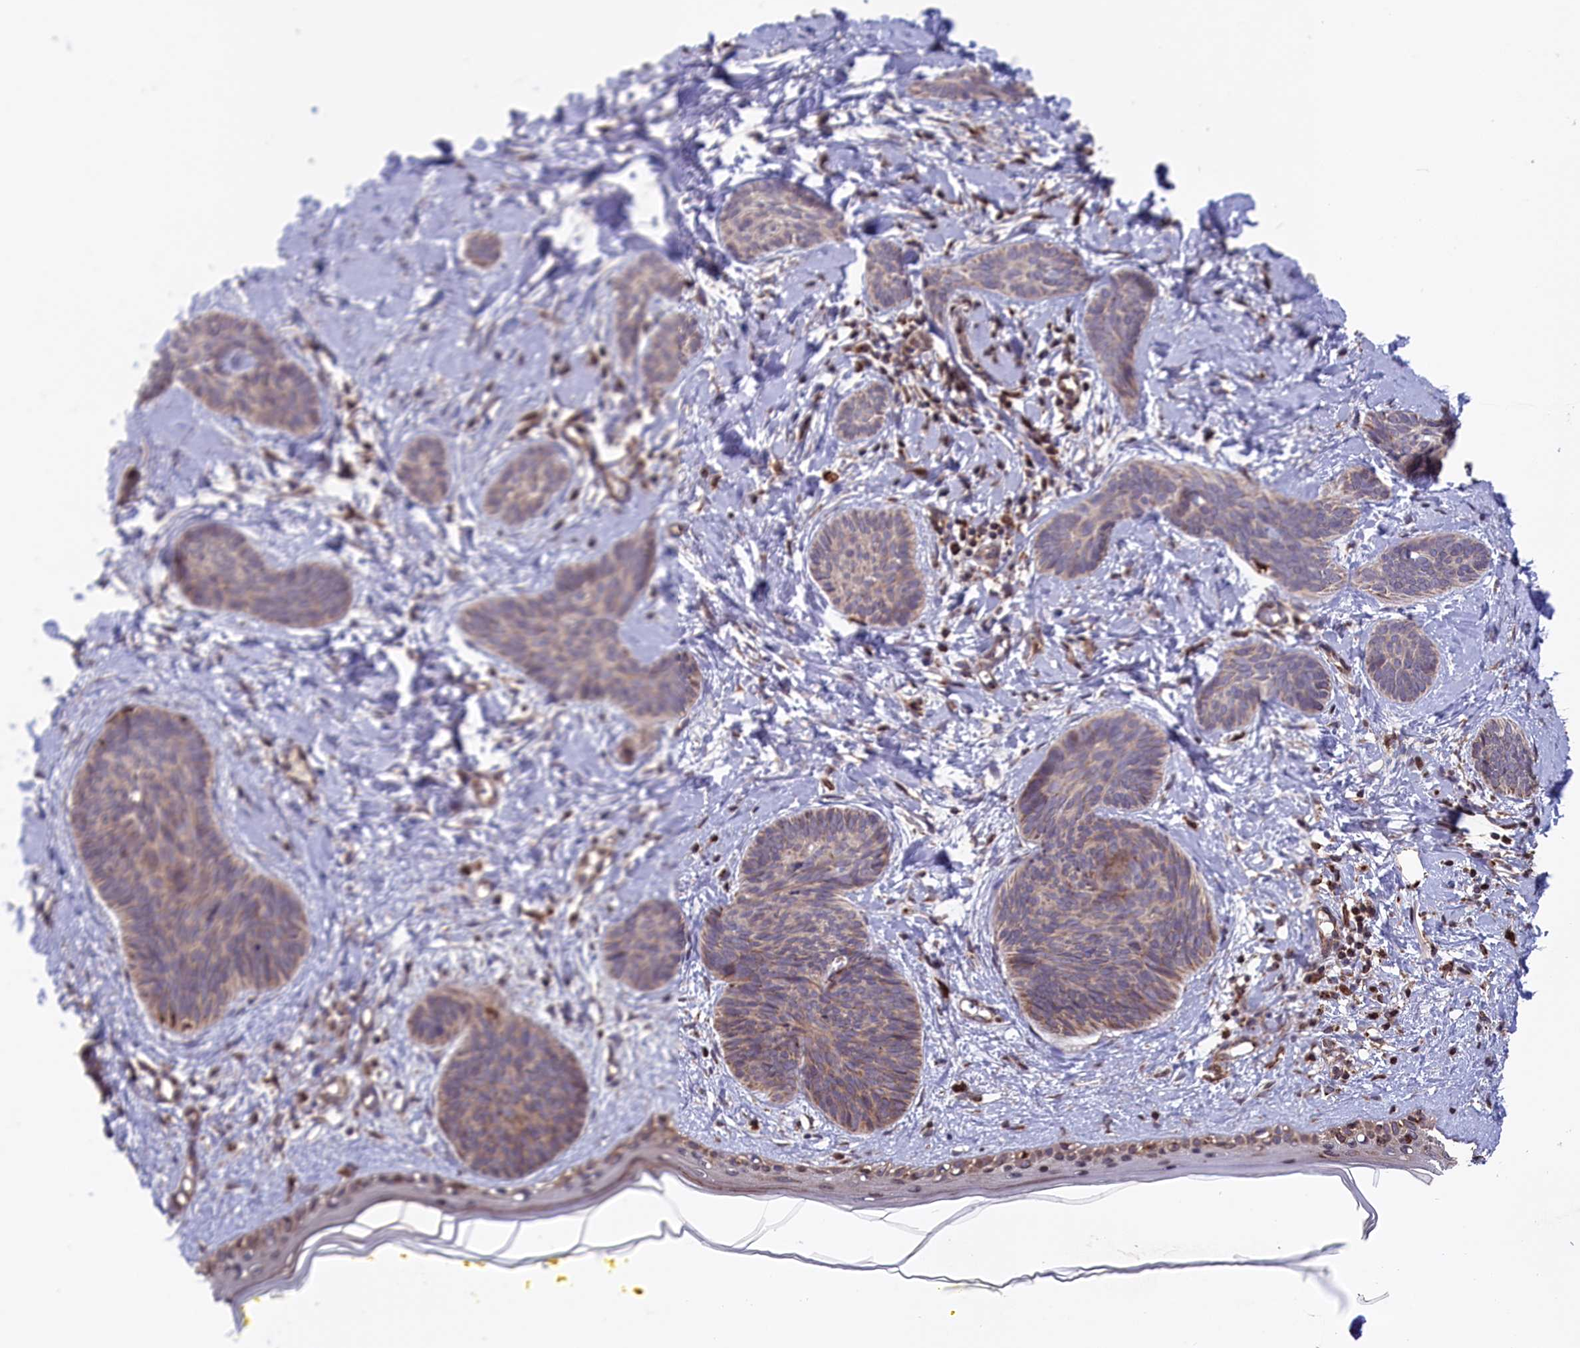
{"staining": {"intensity": "weak", "quantity": "<25%", "location": "cytoplasmic/membranous"}, "tissue": "skin cancer", "cell_type": "Tumor cells", "image_type": "cancer", "snomed": [{"axis": "morphology", "description": "Basal cell carcinoma"}, {"axis": "topography", "description": "Skin"}], "caption": "DAB immunohistochemical staining of basal cell carcinoma (skin) displays no significant staining in tumor cells.", "gene": "TIMM44", "patient": {"sex": "female", "age": 81}}